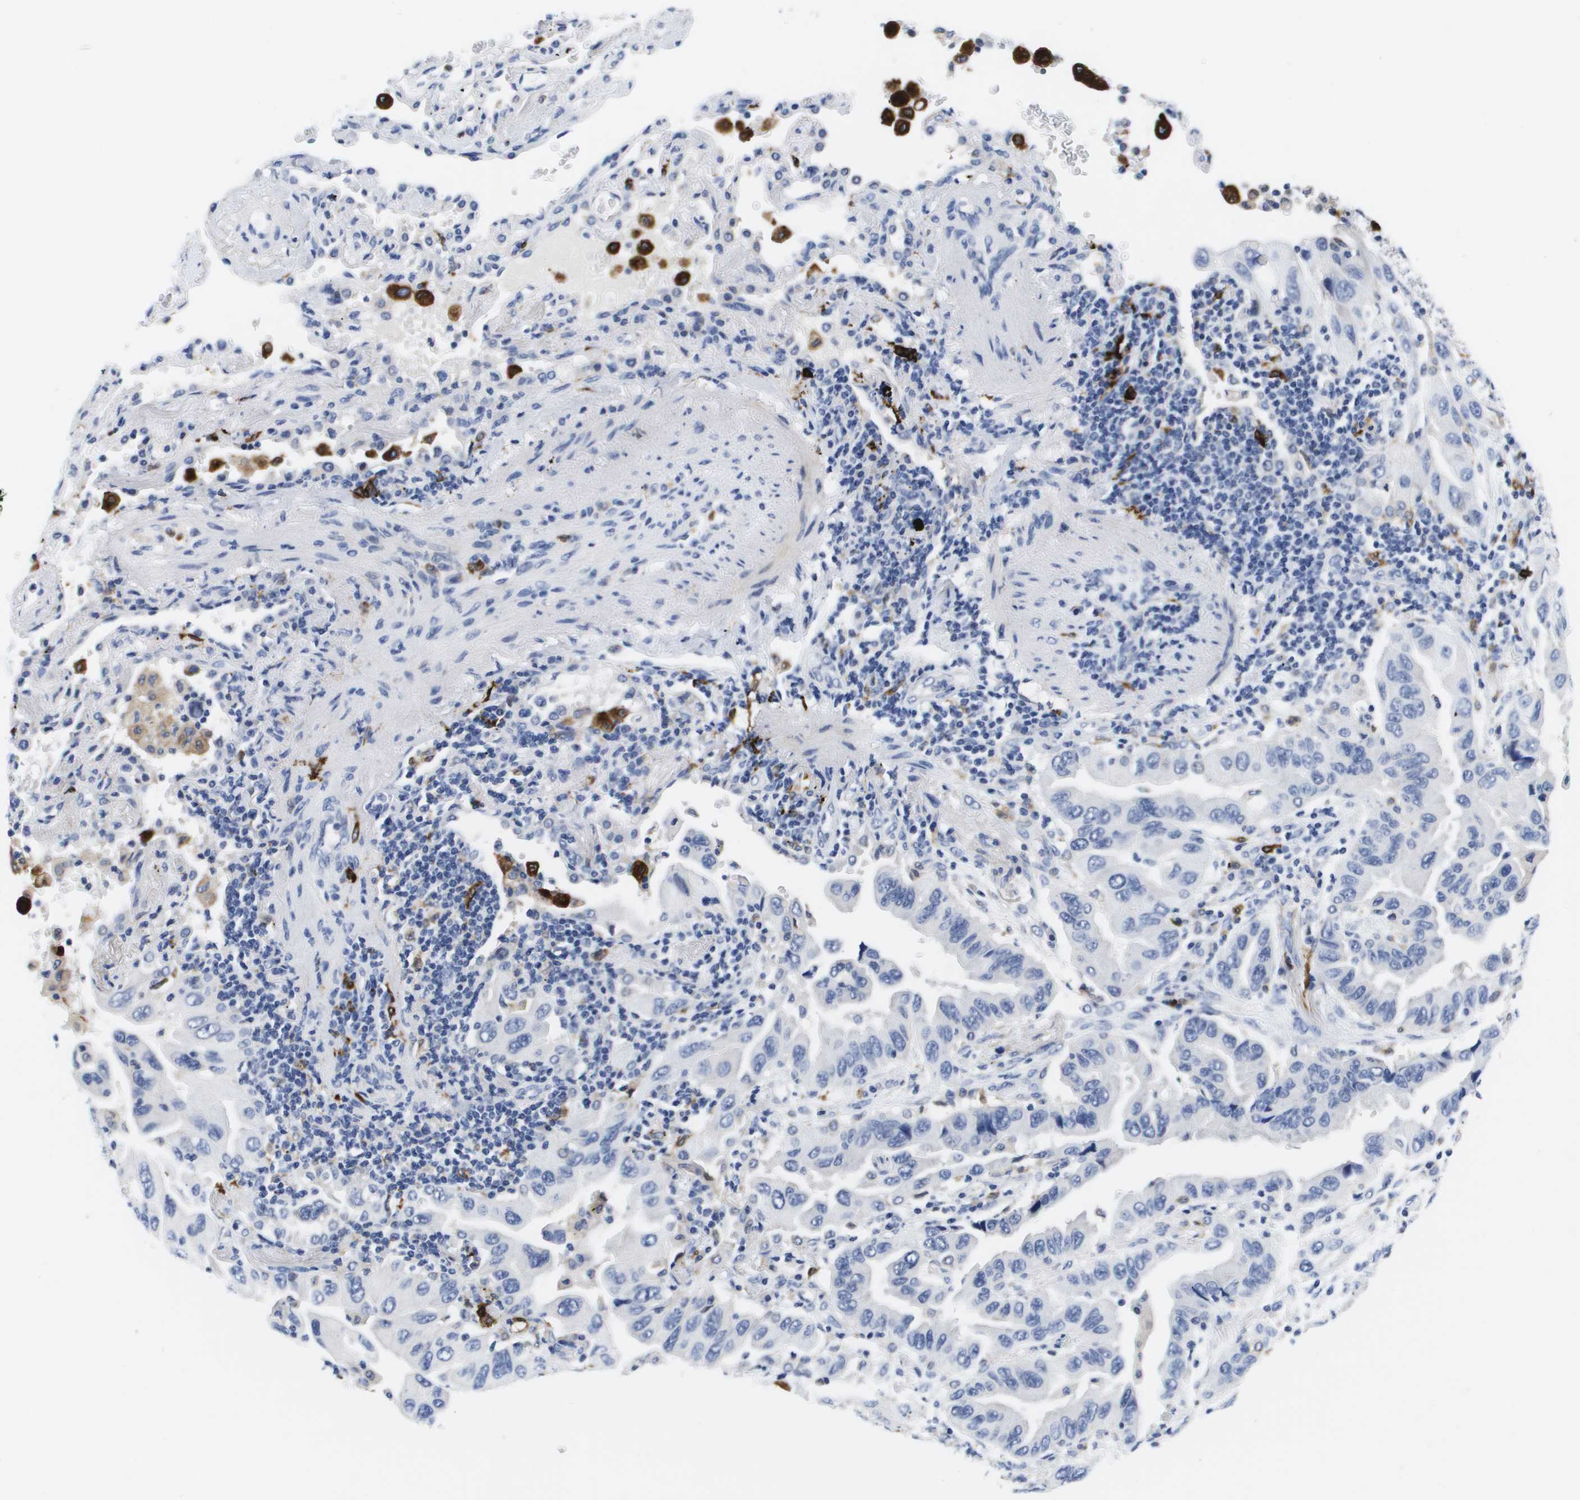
{"staining": {"intensity": "negative", "quantity": "none", "location": "none"}, "tissue": "lung cancer", "cell_type": "Tumor cells", "image_type": "cancer", "snomed": [{"axis": "morphology", "description": "Adenocarcinoma, NOS"}, {"axis": "topography", "description": "Lung"}], "caption": "This is a micrograph of immunohistochemistry (IHC) staining of adenocarcinoma (lung), which shows no expression in tumor cells.", "gene": "HMOX1", "patient": {"sex": "female", "age": 65}}